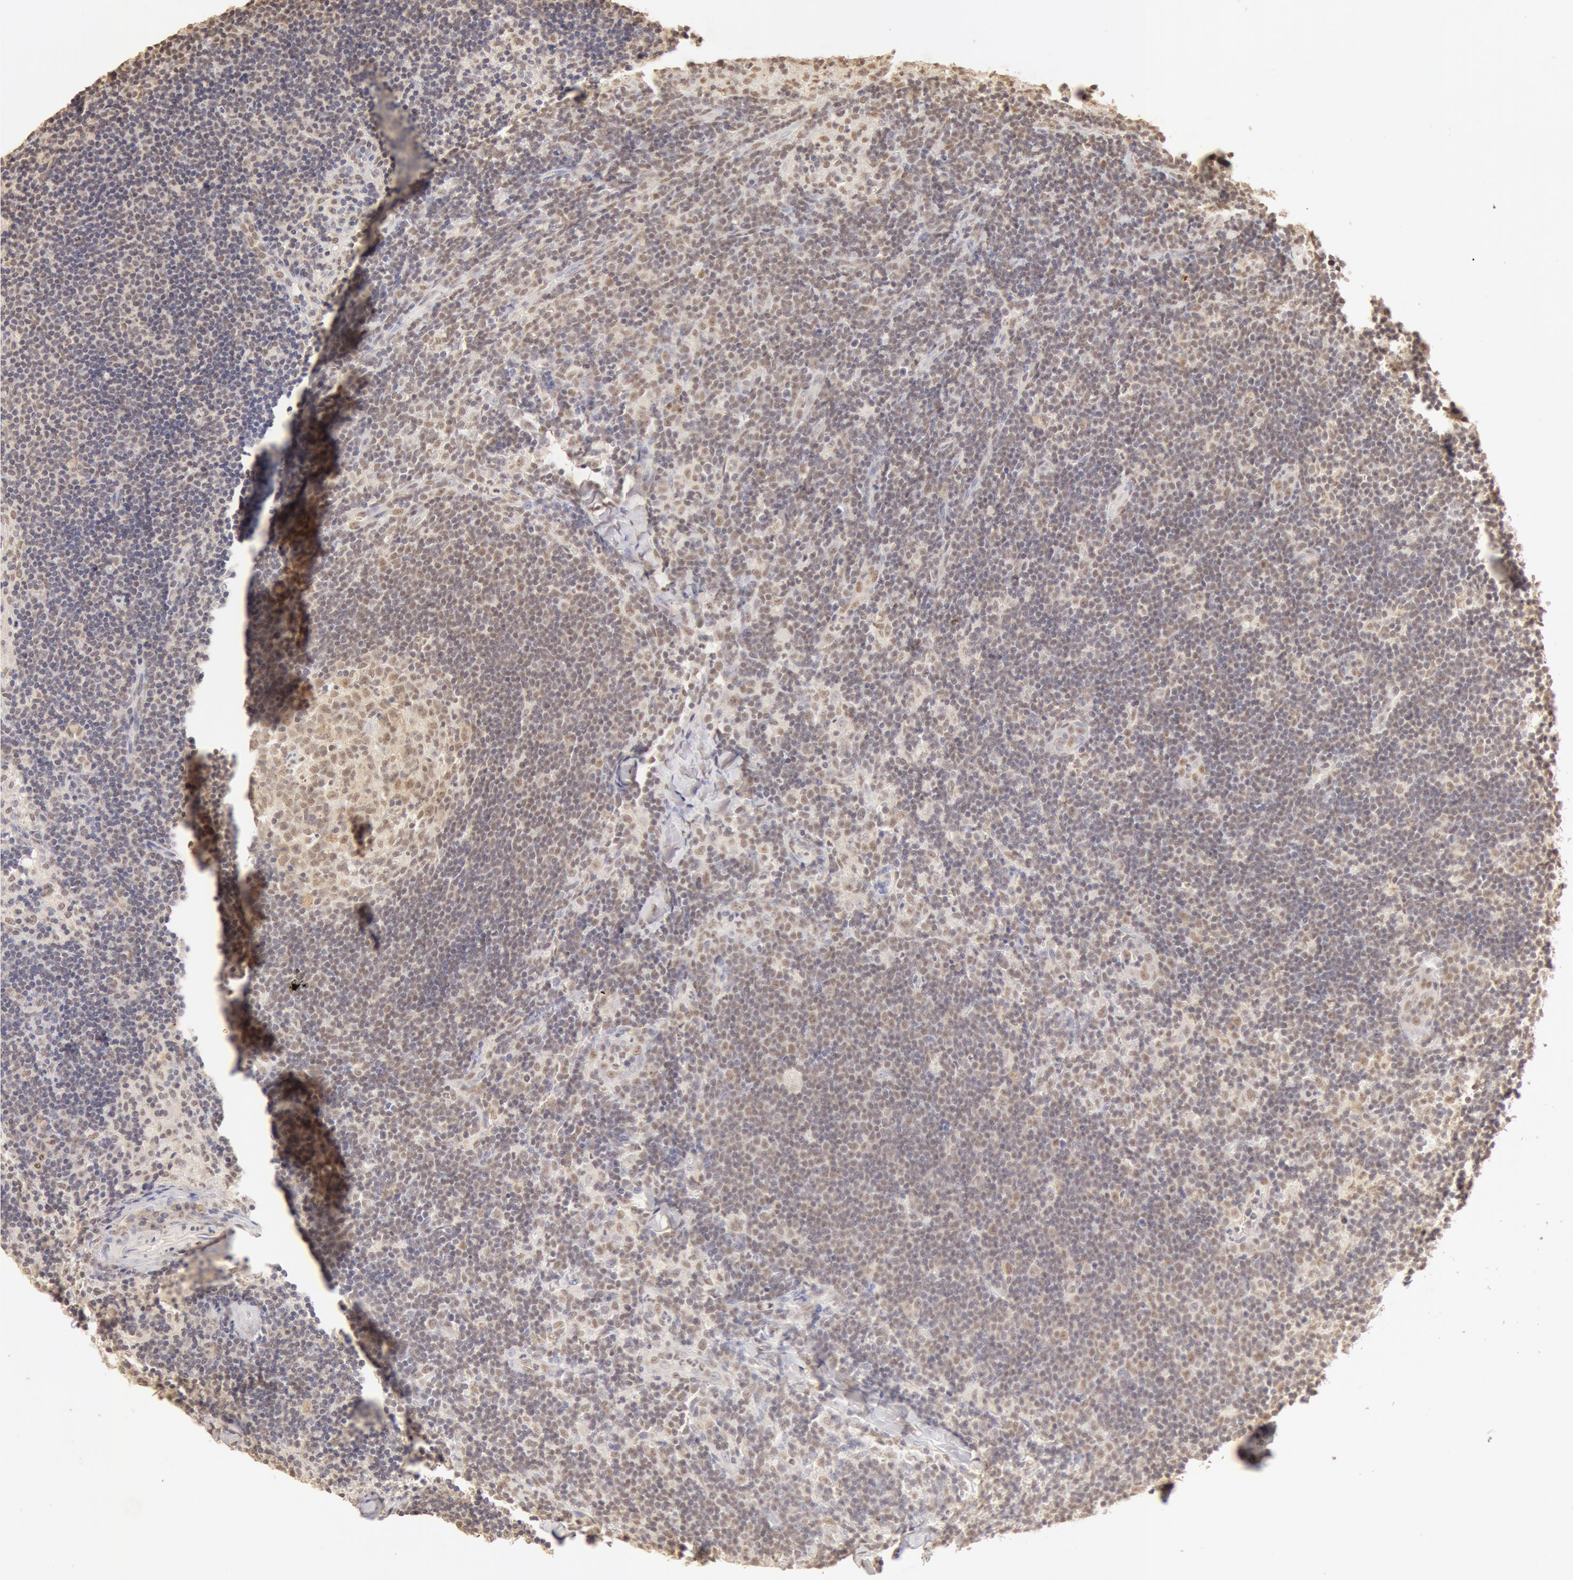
{"staining": {"intensity": "weak", "quantity": ">75%", "location": "cytoplasmic/membranous,nuclear"}, "tissue": "lymph node", "cell_type": "Germinal center cells", "image_type": "normal", "snomed": [{"axis": "morphology", "description": "Normal tissue, NOS"}, {"axis": "morphology", "description": "Inflammation, NOS"}, {"axis": "topography", "description": "Lymph node"}, {"axis": "topography", "description": "Salivary gland"}], "caption": "The immunohistochemical stain labels weak cytoplasmic/membranous,nuclear positivity in germinal center cells of normal lymph node.", "gene": "SNRNP70", "patient": {"sex": "male", "age": 3}}